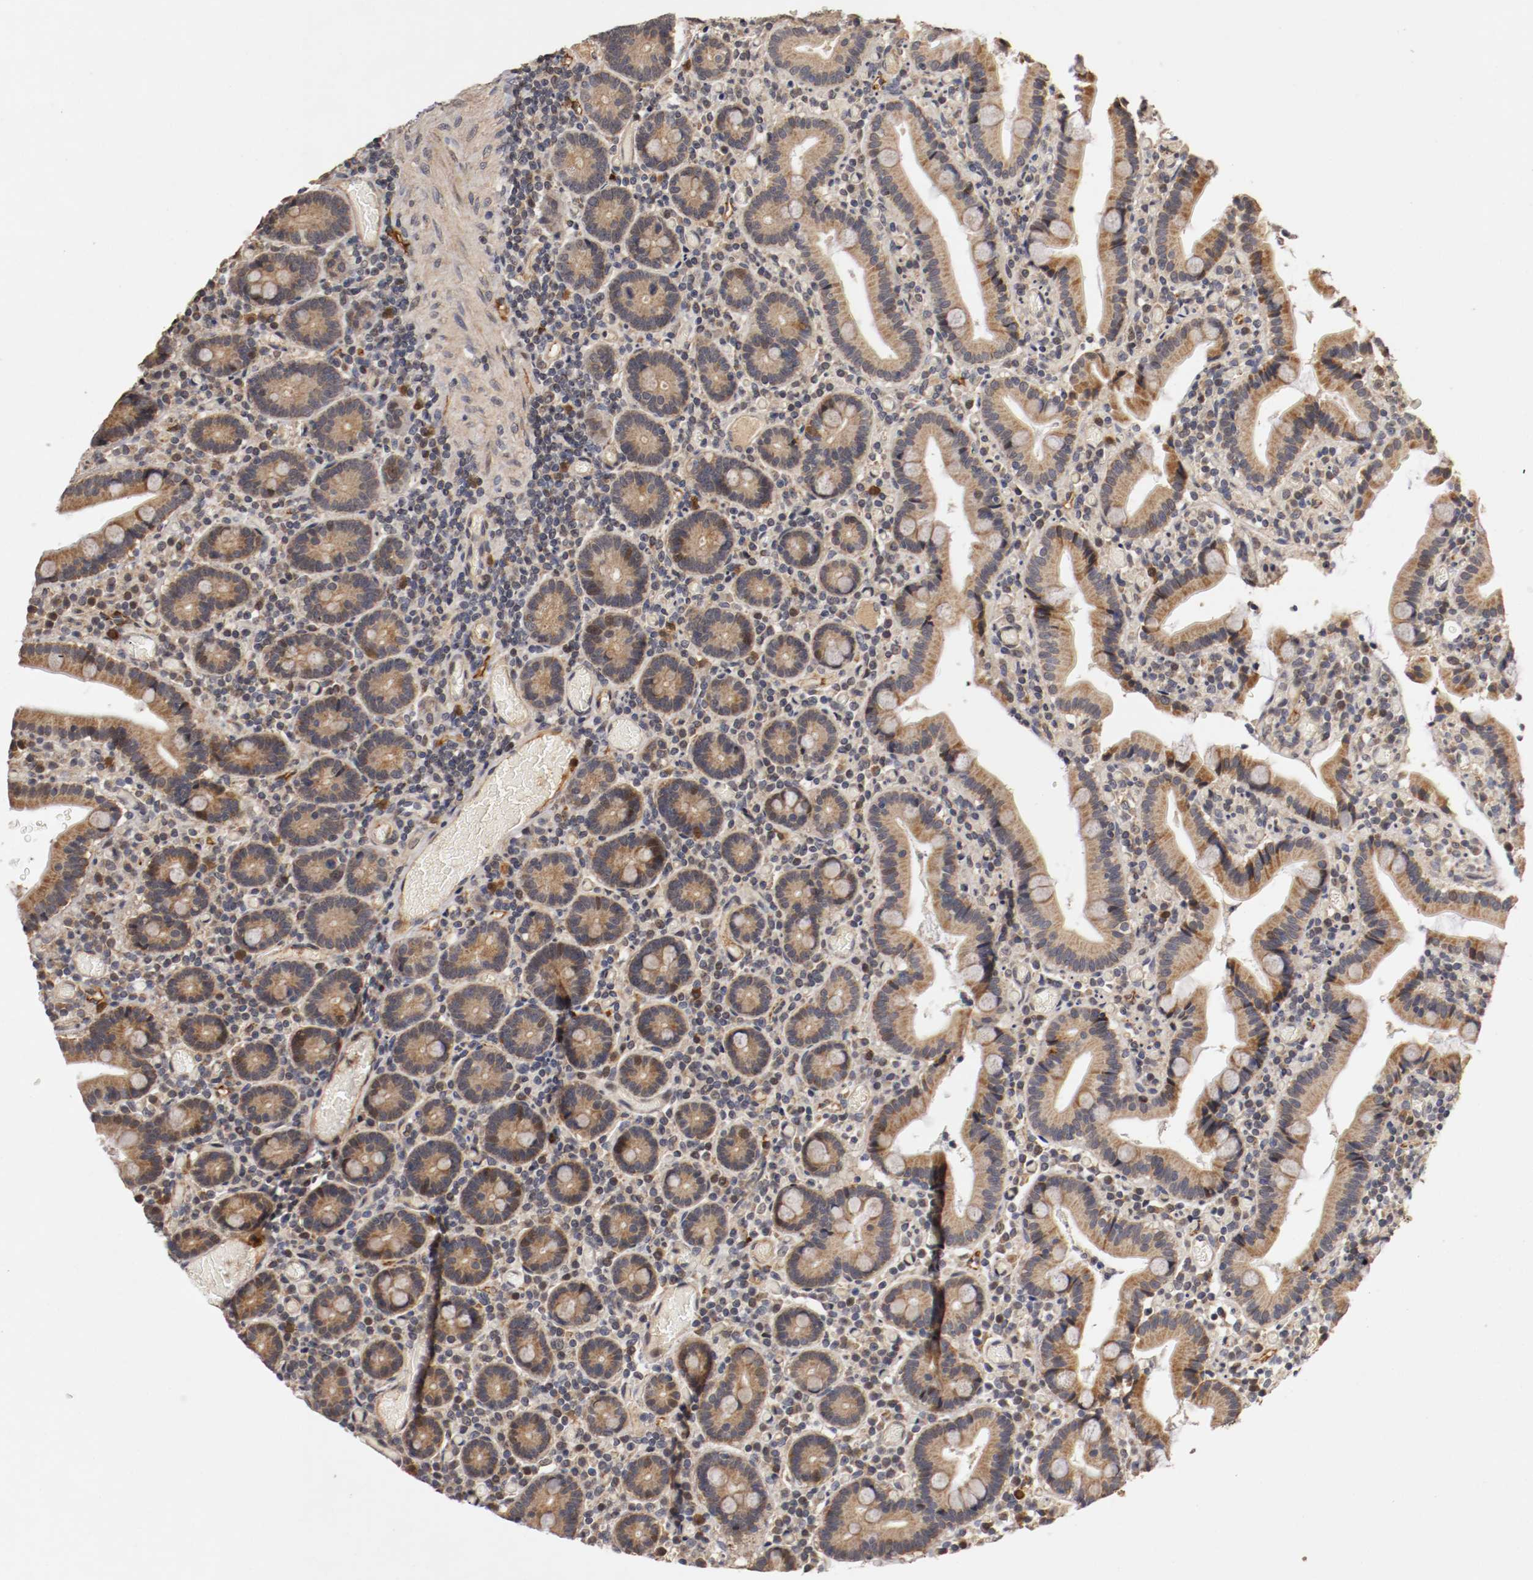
{"staining": {"intensity": "weak", "quantity": "25%-75%", "location": "cytoplasmic/membranous,nuclear"}, "tissue": "duodenum", "cell_type": "Glandular cells", "image_type": "normal", "snomed": [{"axis": "morphology", "description": "Normal tissue, NOS"}, {"axis": "topography", "description": "Duodenum"}], "caption": "Duodenum stained with a brown dye displays weak cytoplasmic/membranous,nuclear positive positivity in about 25%-75% of glandular cells.", "gene": "TNFRSF1B", "patient": {"sex": "female", "age": 53}}